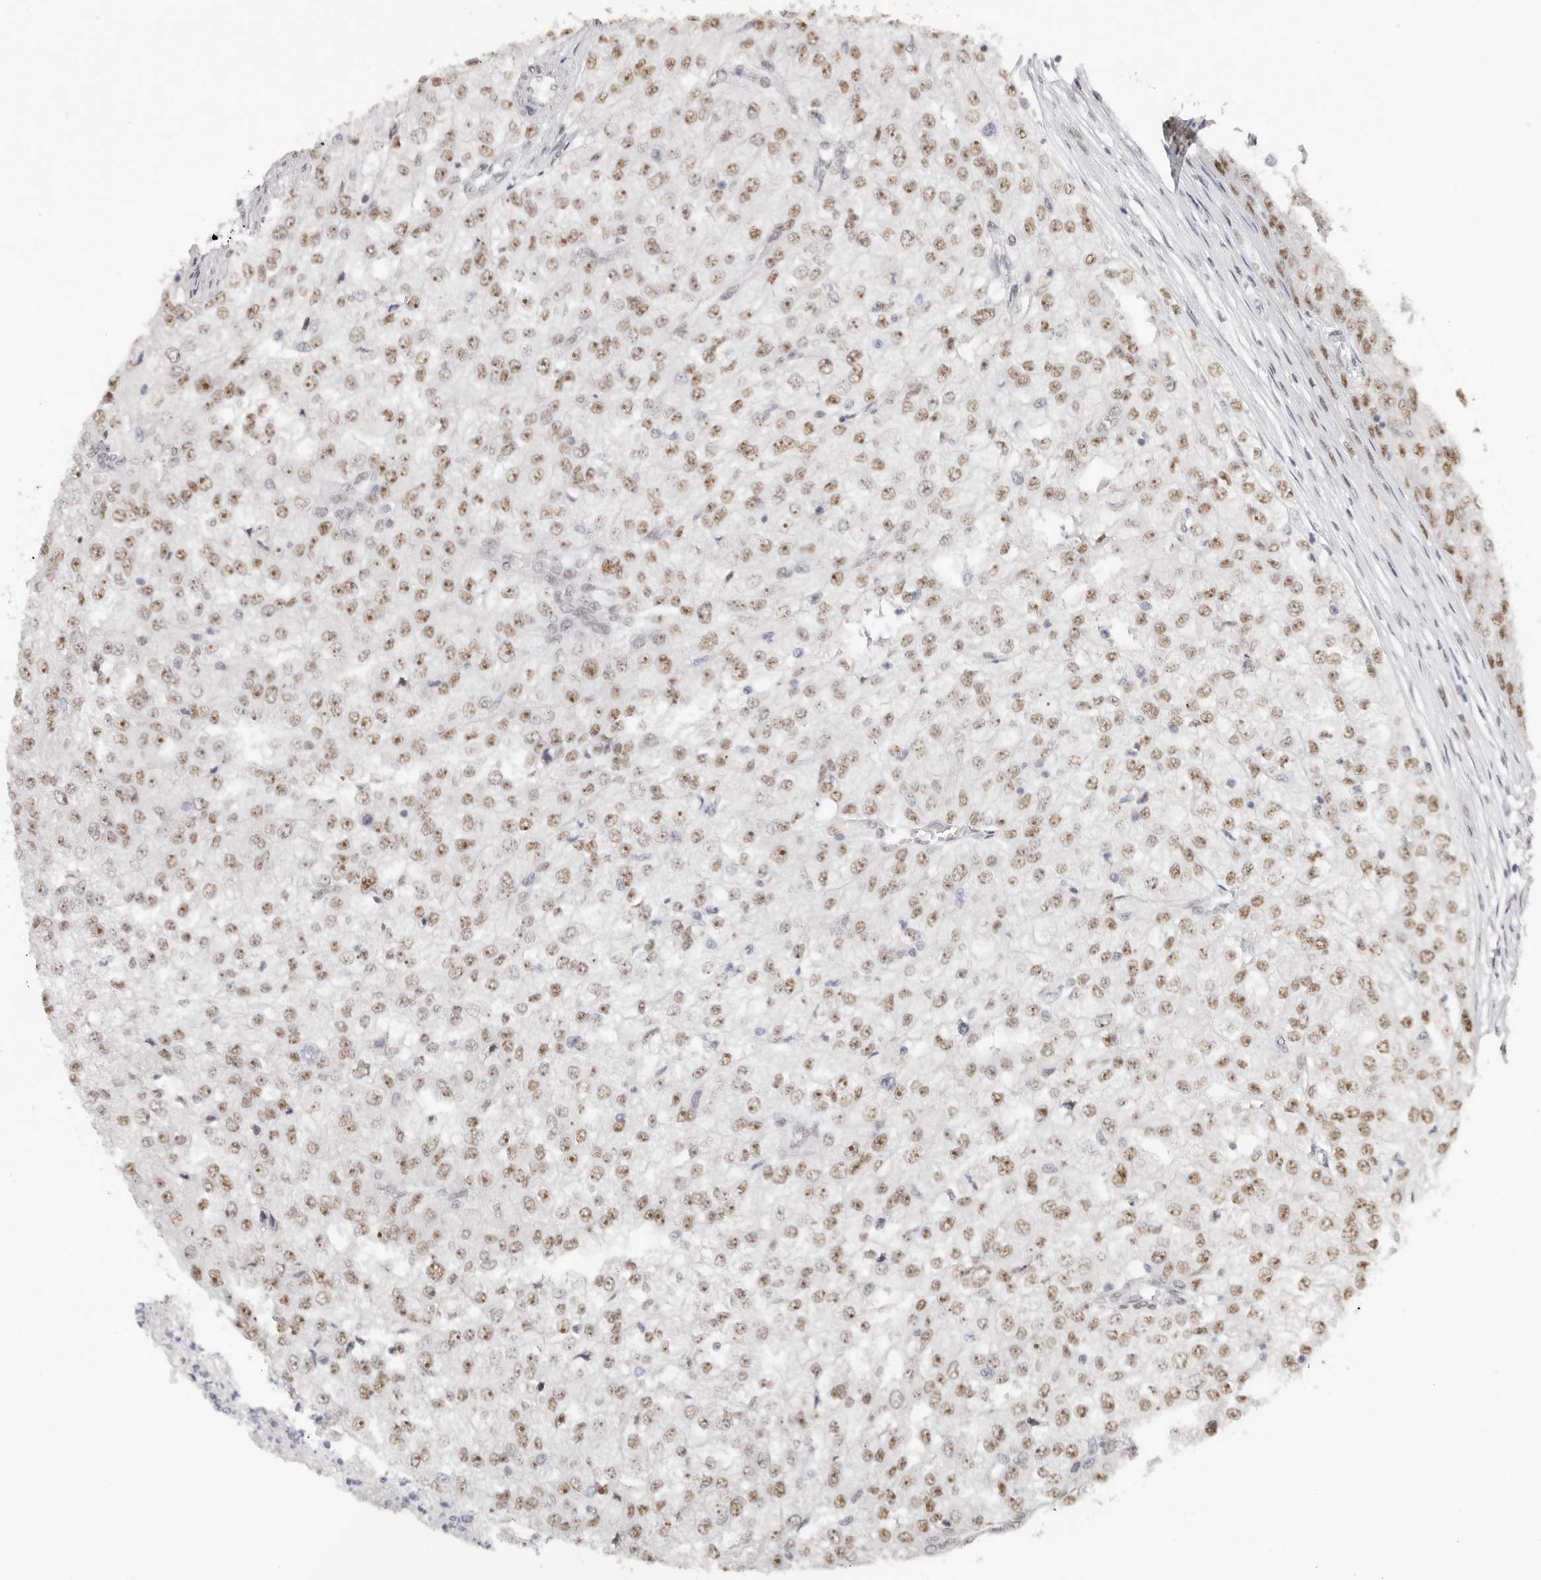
{"staining": {"intensity": "moderate", "quantity": ">75%", "location": "nuclear"}, "tissue": "renal cancer", "cell_type": "Tumor cells", "image_type": "cancer", "snomed": [{"axis": "morphology", "description": "Adenocarcinoma, NOS"}, {"axis": "topography", "description": "Kidney"}], "caption": "Immunohistochemical staining of human renal adenocarcinoma shows medium levels of moderate nuclear protein staining in approximately >75% of tumor cells.", "gene": "LARP7", "patient": {"sex": "female", "age": 54}}